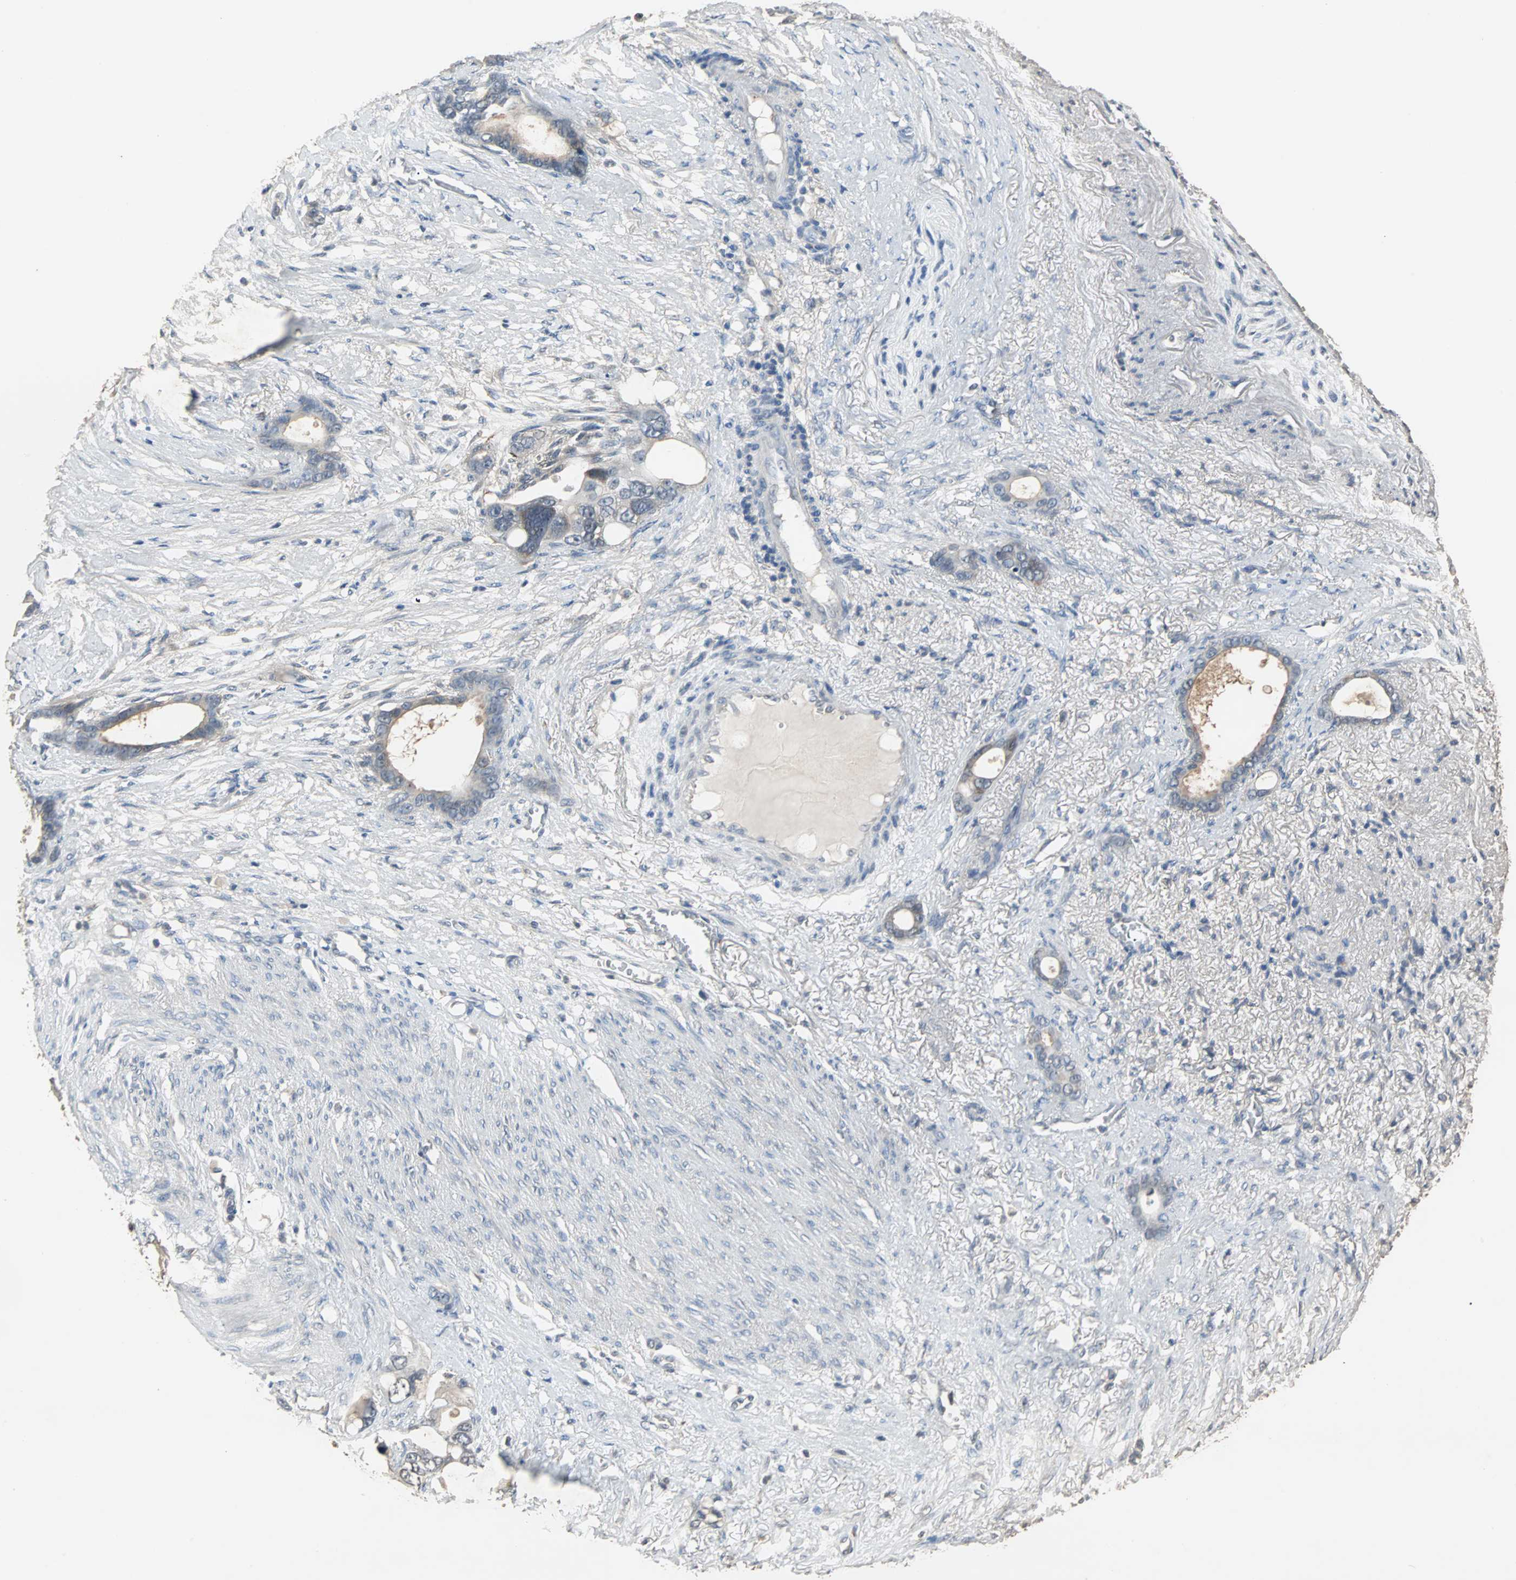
{"staining": {"intensity": "moderate", "quantity": "<25%", "location": "cytoplasmic/membranous"}, "tissue": "stomach cancer", "cell_type": "Tumor cells", "image_type": "cancer", "snomed": [{"axis": "morphology", "description": "Adenocarcinoma, NOS"}, {"axis": "topography", "description": "Stomach"}], "caption": "Stomach adenocarcinoma stained with a protein marker exhibits moderate staining in tumor cells.", "gene": "ABHD2", "patient": {"sex": "female", "age": 75}}